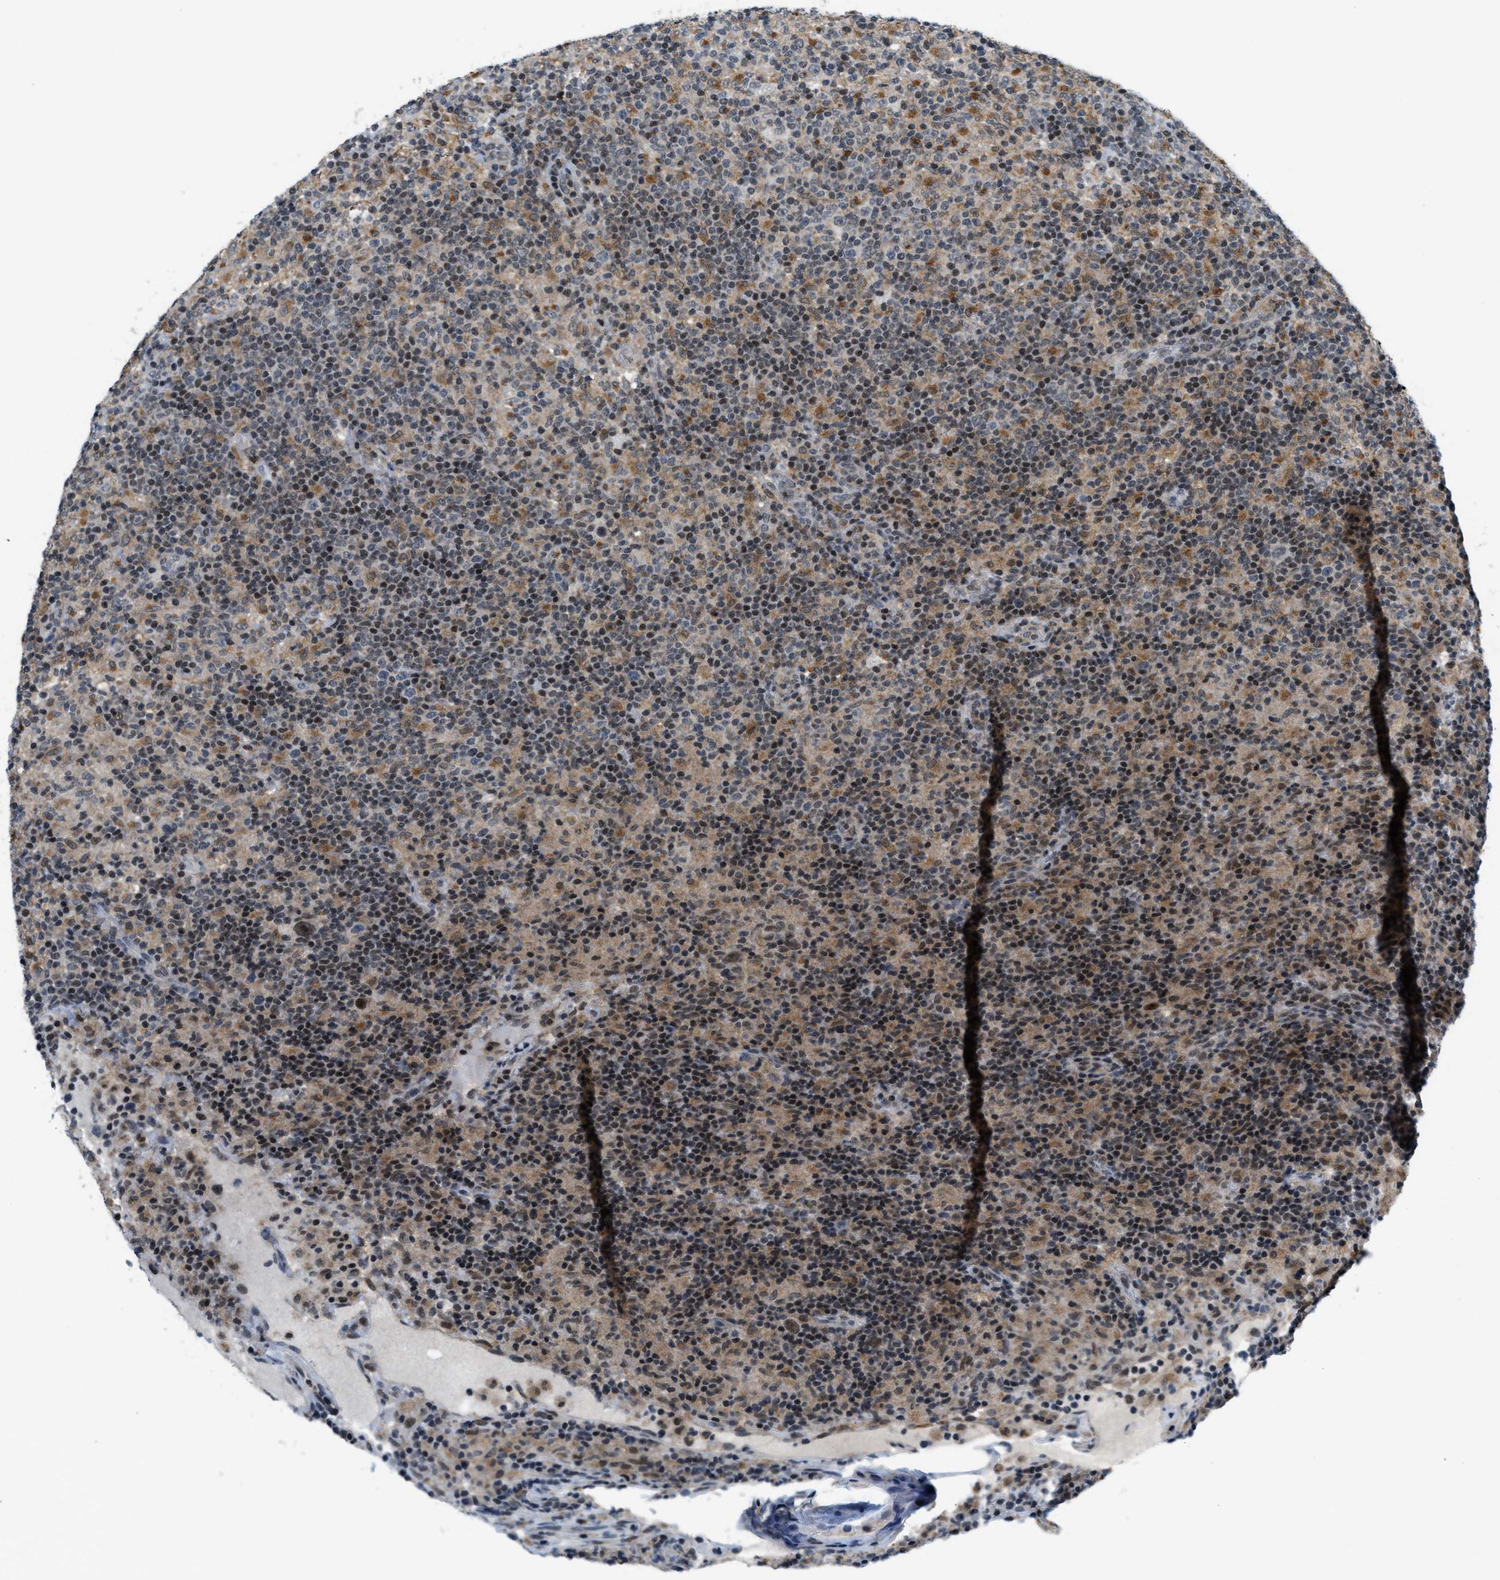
{"staining": {"intensity": "moderate", "quantity": "<25%", "location": "nuclear"}, "tissue": "lymphoma", "cell_type": "Tumor cells", "image_type": "cancer", "snomed": [{"axis": "morphology", "description": "Hodgkin's disease, NOS"}, {"axis": "topography", "description": "Lymph node"}], "caption": "Lymphoma stained for a protein shows moderate nuclear positivity in tumor cells.", "gene": "ING1", "patient": {"sex": "male", "age": 70}}